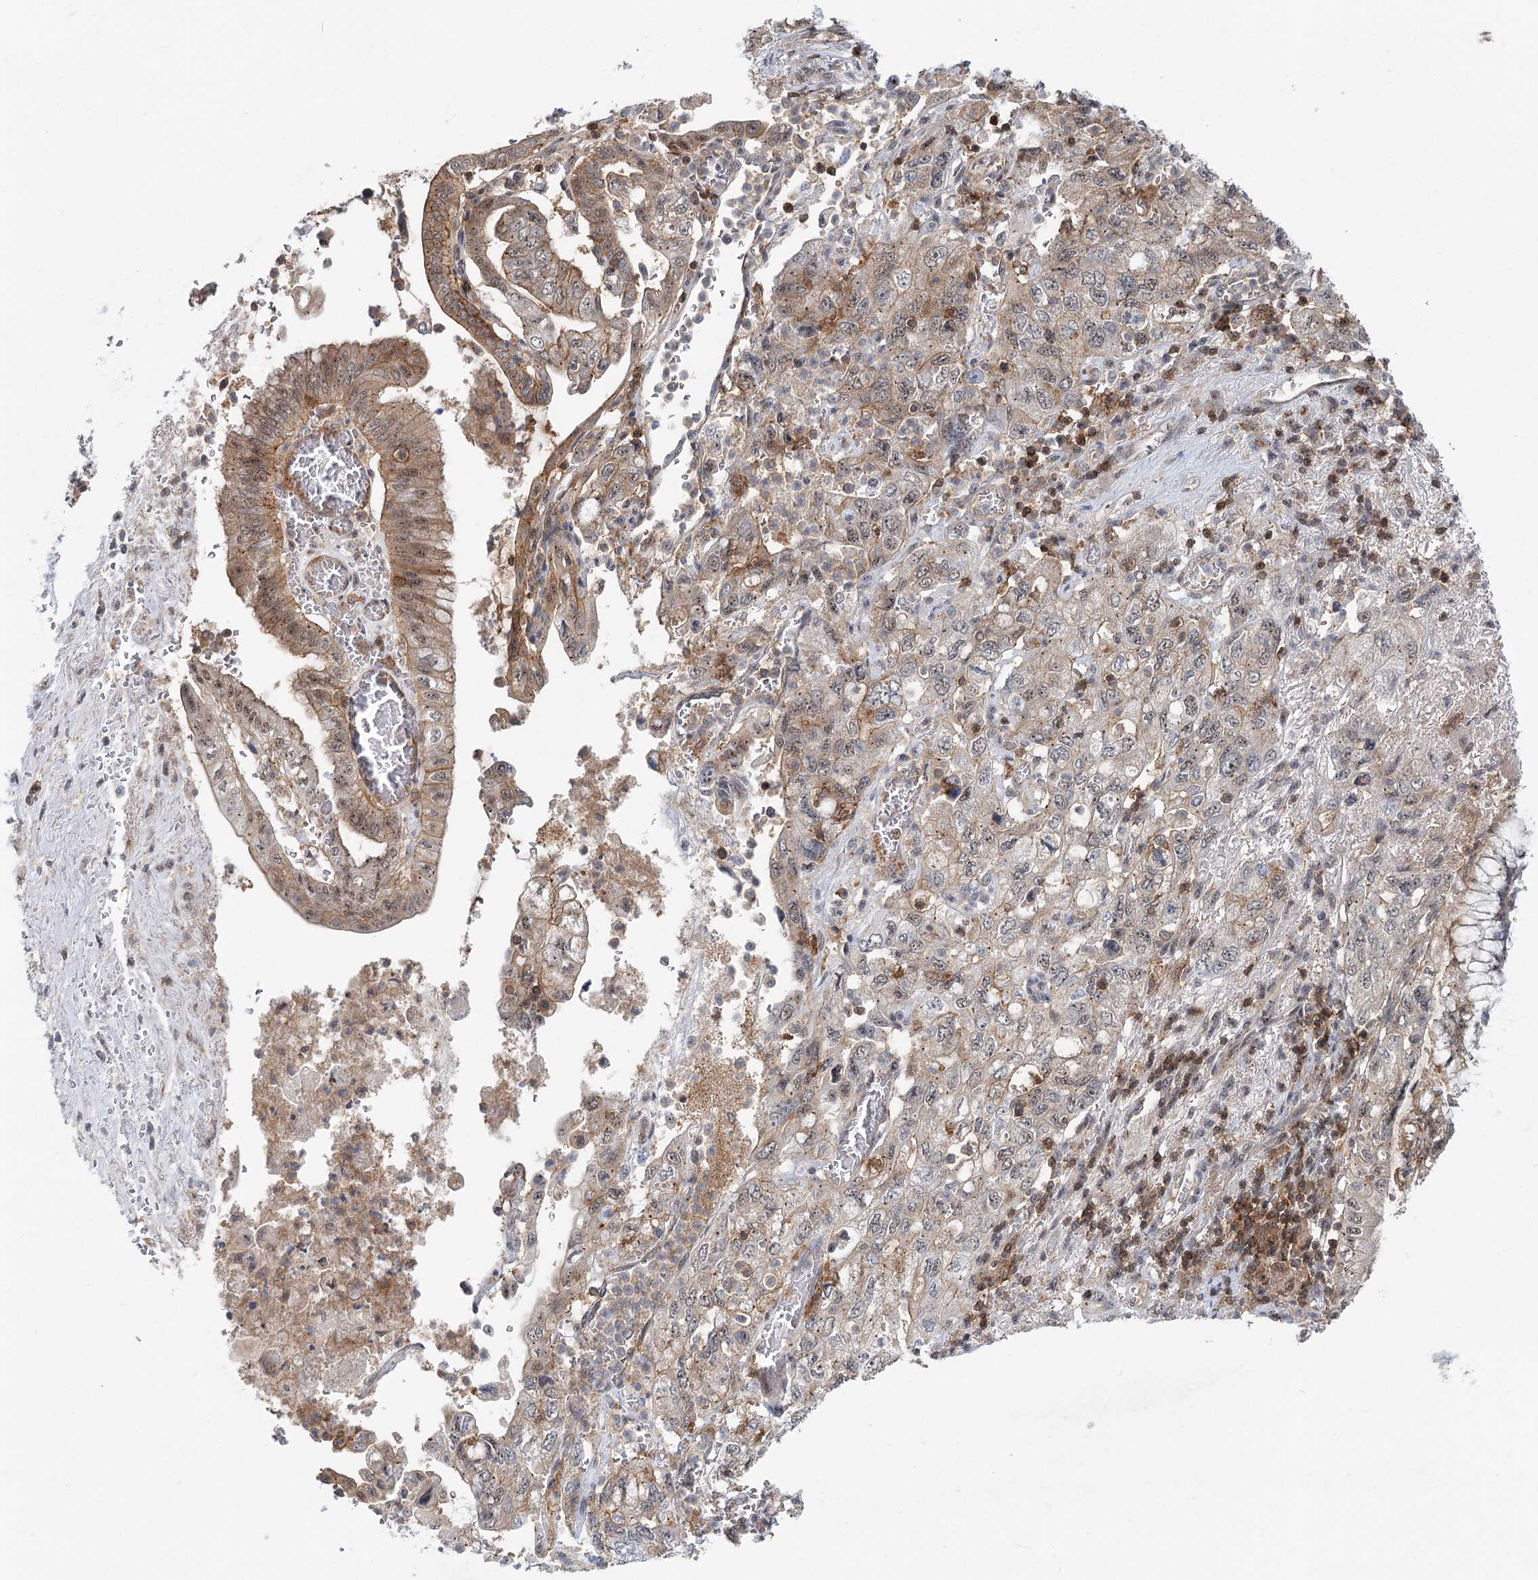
{"staining": {"intensity": "weak", "quantity": "<25%", "location": "cytoplasmic/membranous,nuclear"}, "tissue": "pancreatic cancer", "cell_type": "Tumor cells", "image_type": "cancer", "snomed": [{"axis": "morphology", "description": "Adenocarcinoma, NOS"}, {"axis": "topography", "description": "Pancreas"}], "caption": "Immunohistochemistry micrograph of neoplastic tissue: human pancreatic adenocarcinoma stained with DAB (3,3'-diaminobenzidine) reveals no significant protein expression in tumor cells.", "gene": "CDC42SE2", "patient": {"sex": "female", "age": 73}}